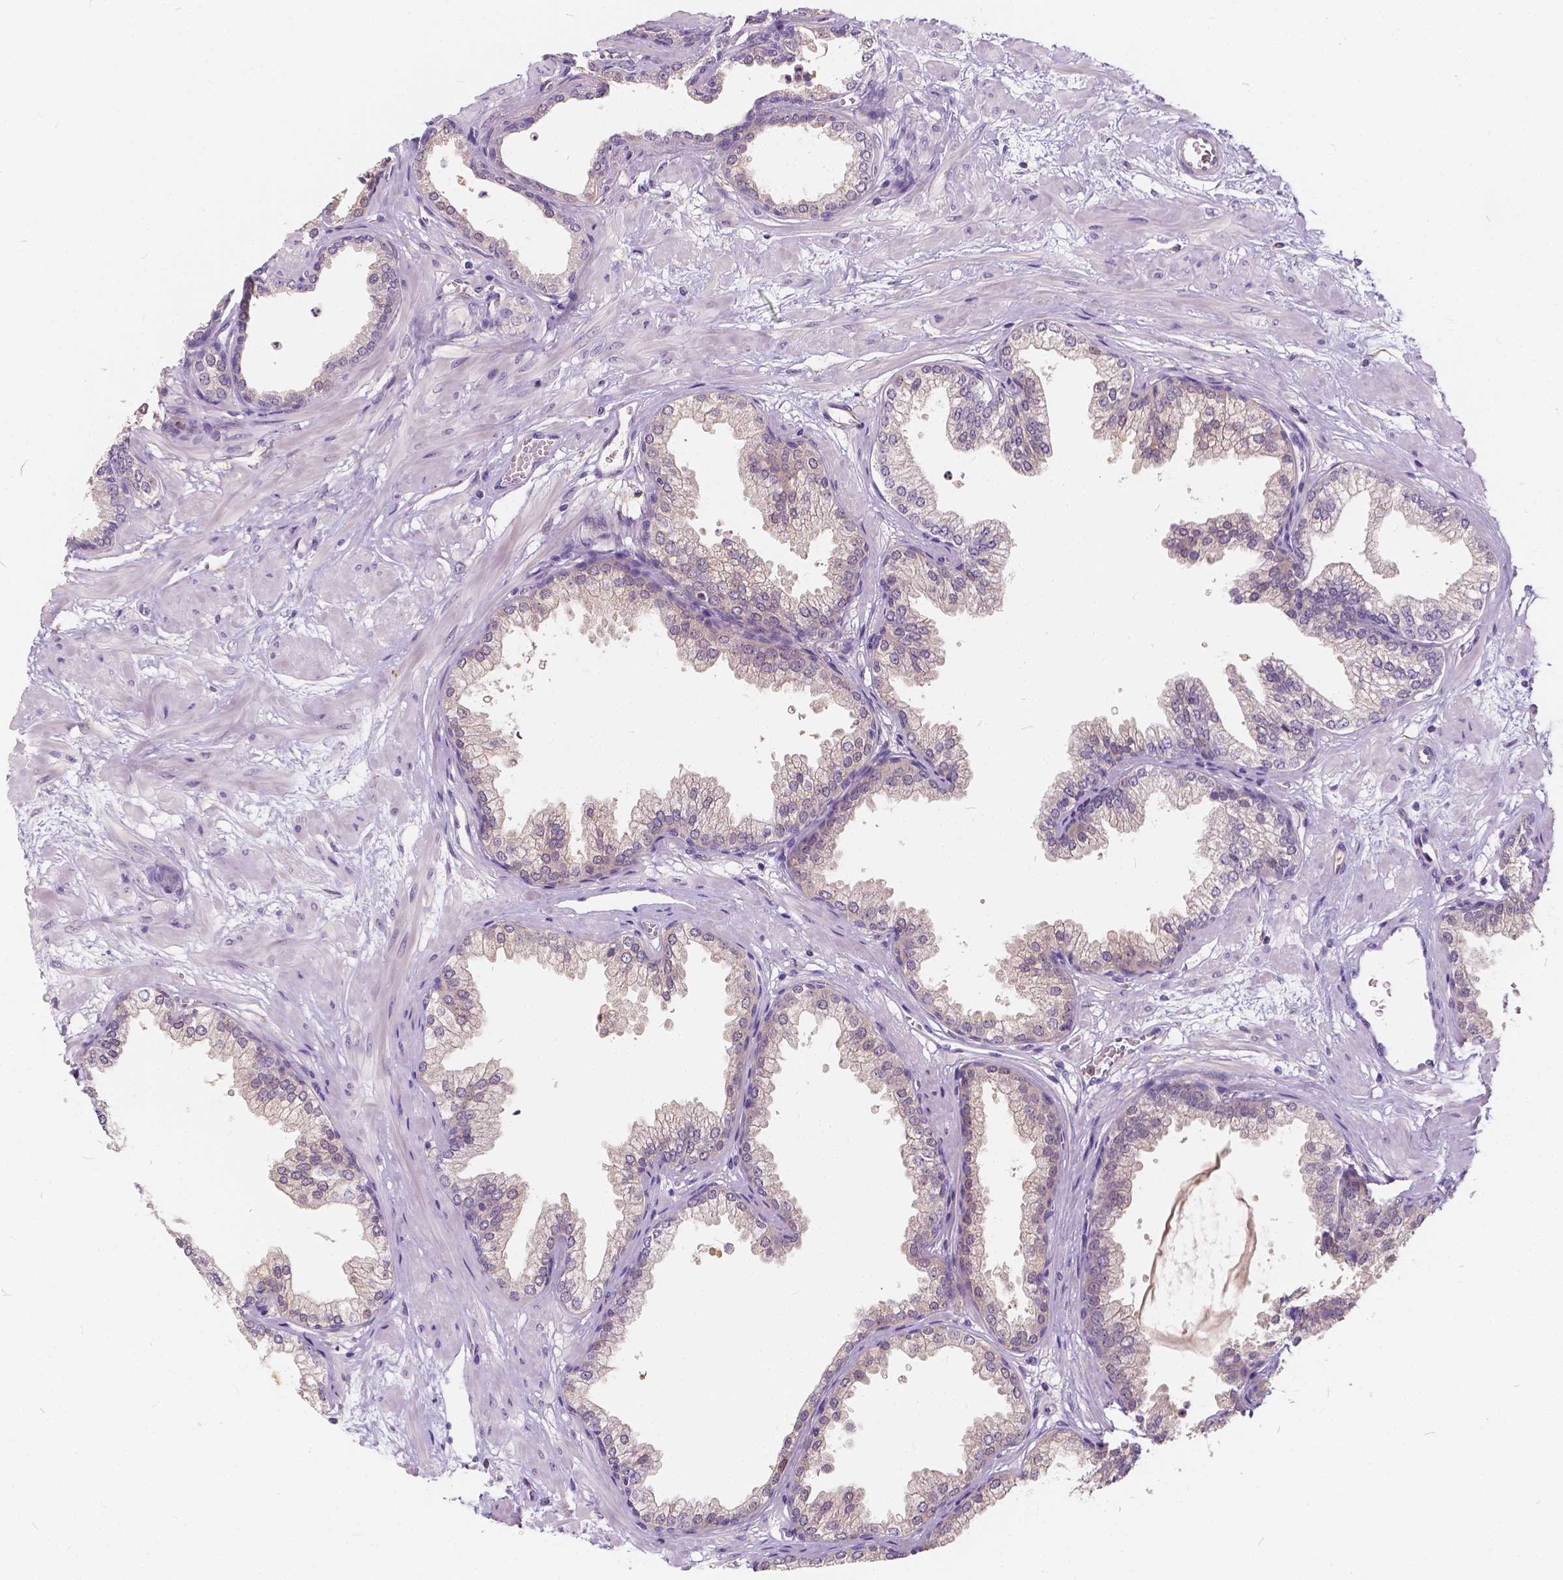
{"staining": {"intensity": "negative", "quantity": "none", "location": "none"}, "tissue": "prostate", "cell_type": "Glandular cells", "image_type": "normal", "snomed": [{"axis": "morphology", "description": "Normal tissue, NOS"}, {"axis": "topography", "description": "Prostate"}], "caption": "This is an immunohistochemistry photomicrograph of unremarkable prostate. There is no expression in glandular cells.", "gene": "KIAA0513", "patient": {"sex": "male", "age": 37}}